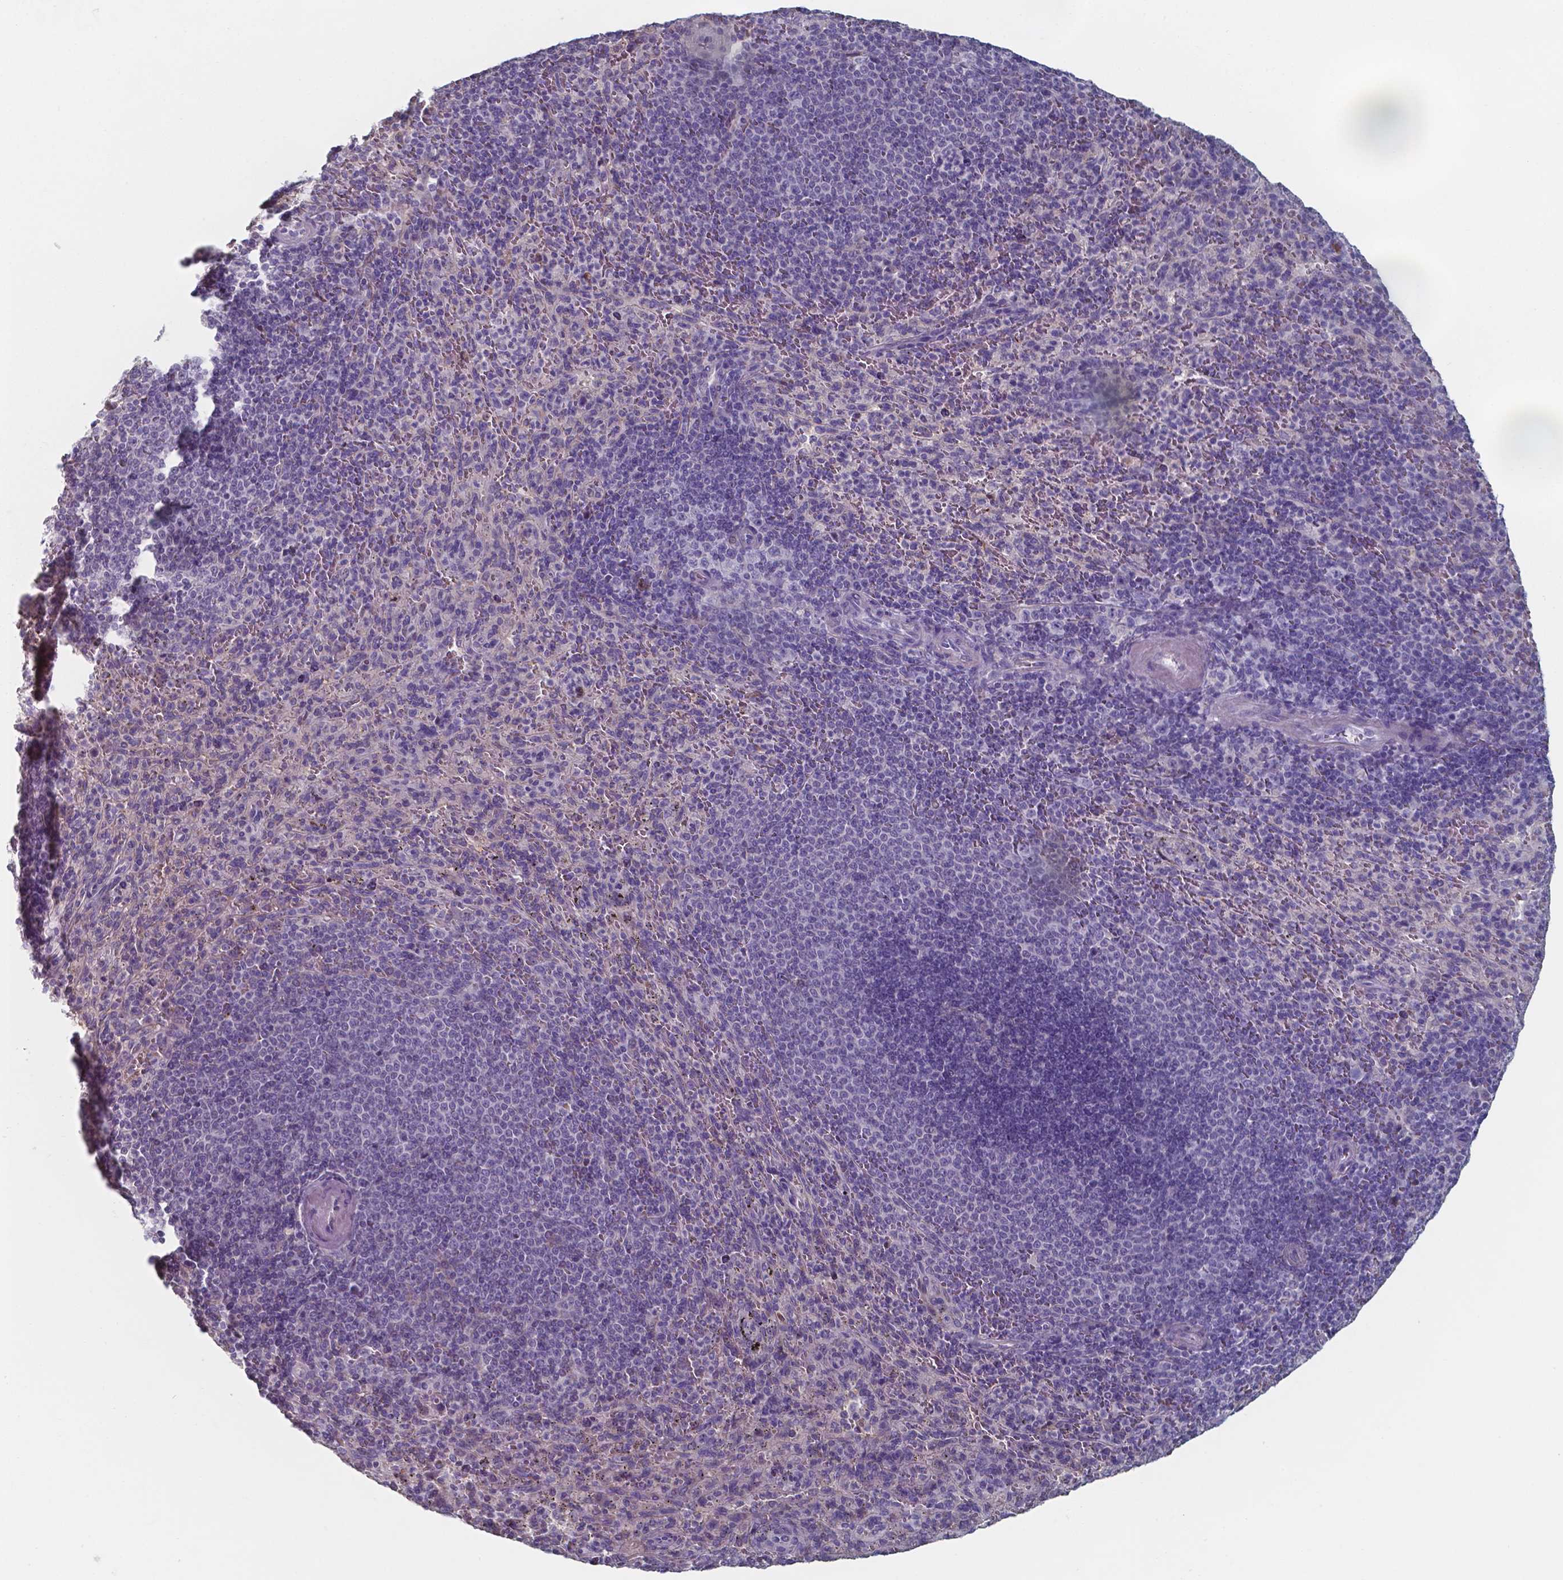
{"staining": {"intensity": "negative", "quantity": "none", "location": "none"}, "tissue": "spleen", "cell_type": "Cells in red pulp", "image_type": "normal", "snomed": [{"axis": "morphology", "description": "Normal tissue, NOS"}, {"axis": "topography", "description": "Spleen"}], "caption": "Spleen was stained to show a protein in brown. There is no significant expression in cells in red pulp. (DAB immunohistochemistry (IHC), high magnification).", "gene": "BTBD17", "patient": {"sex": "male", "age": 57}}